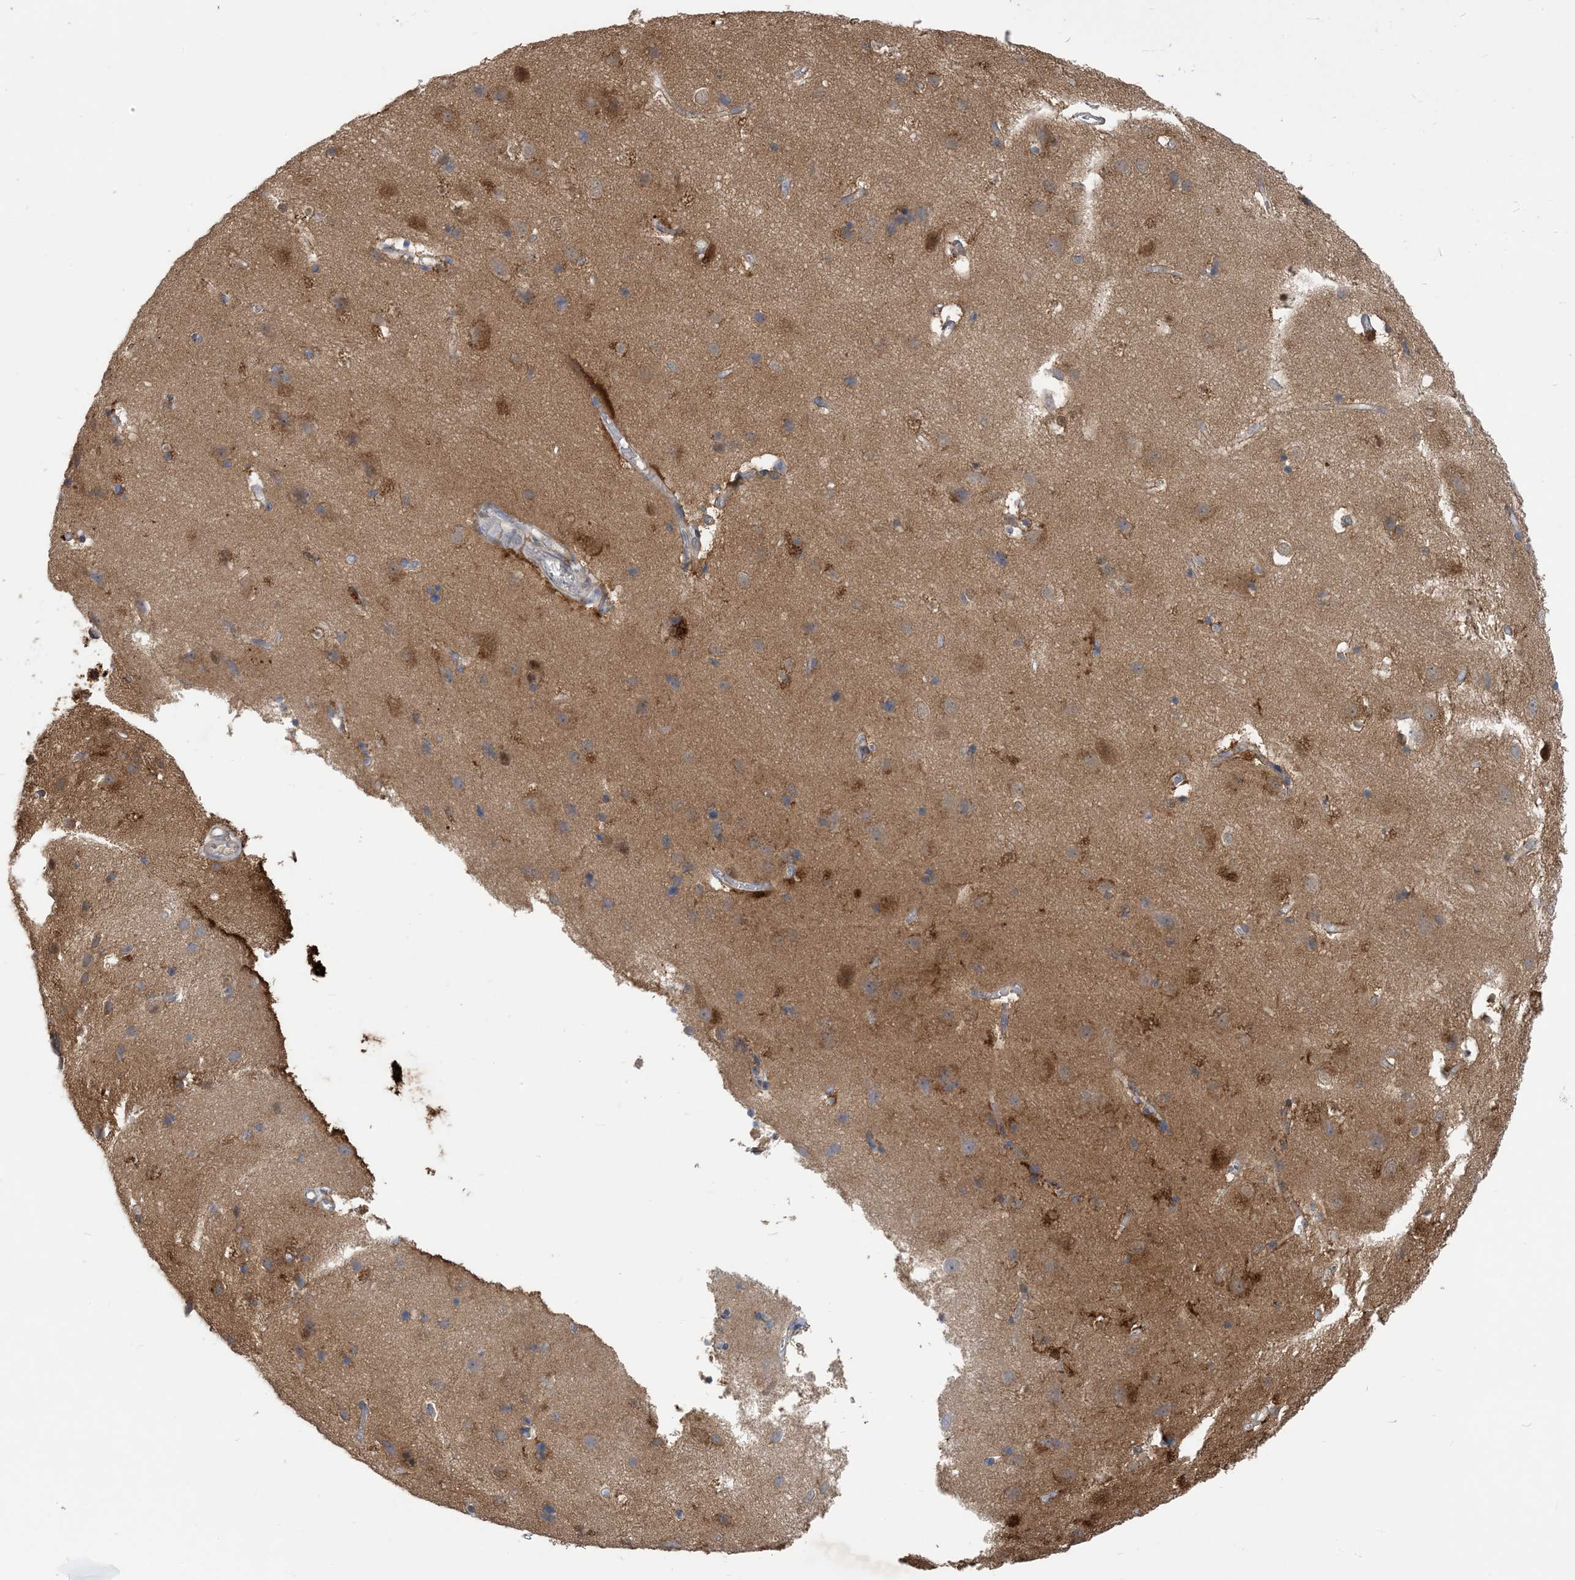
{"staining": {"intensity": "strong", "quantity": ">75%", "location": "cytoplasmic/membranous"}, "tissue": "cerebral cortex", "cell_type": "Endothelial cells", "image_type": "normal", "snomed": [{"axis": "morphology", "description": "Normal tissue, NOS"}, {"axis": "topography", "description": "Cerebral cortex"}], "caption": "Immunohistochemistry (IHC) (DAB (3,3'-diaminobenzidine)) staining of benign cerebral cortex exhibits strong cytoplasmic/membranous protein positivity in approximately >75% of endothelial cells. (DAB (3,3'-diaminobenzidine) = brown stain, brightfield microscopy at high magnification).", "gene": "ZC3H12A", "patient": {"sex": "male", "age": 54}}